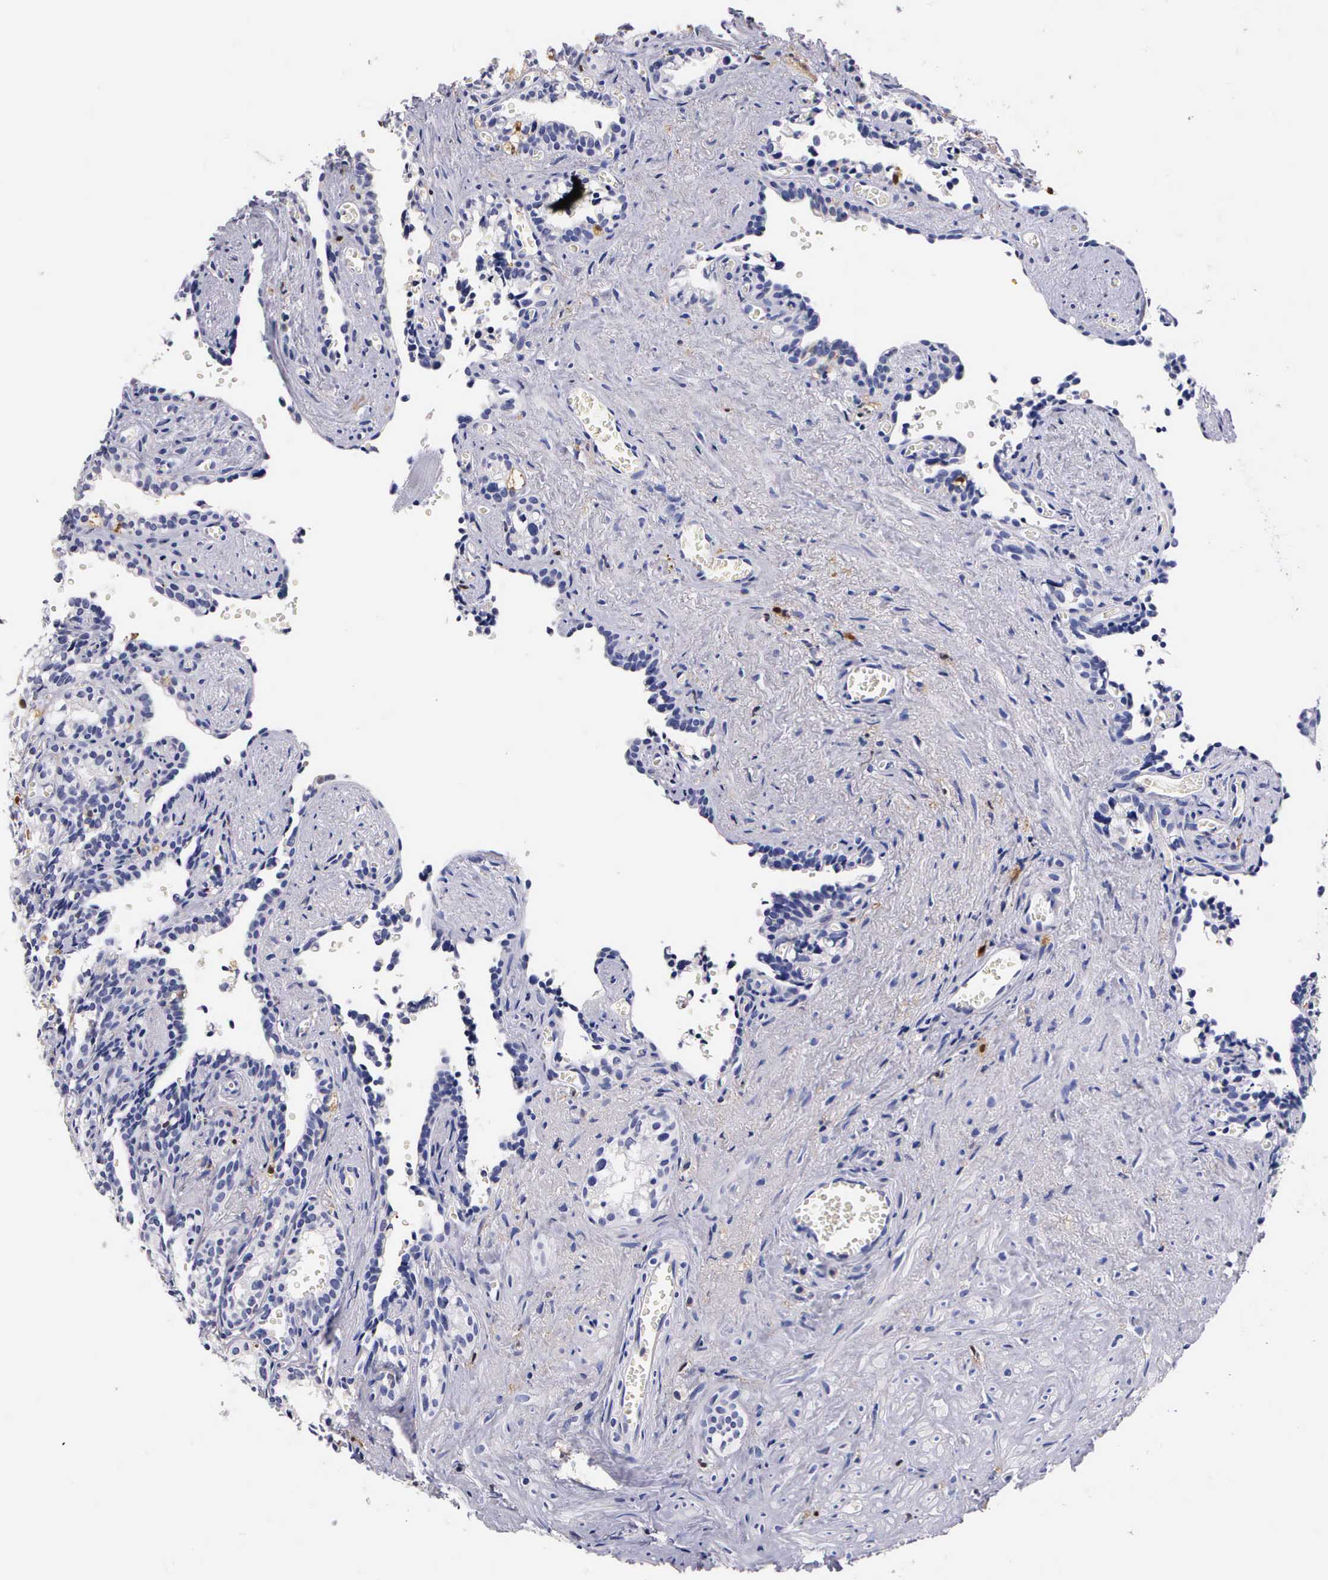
{"staining": {"intensity": "negative", "quantity": "none", "location": "none"}, "tissue": "seminal vesicle", "cell_type": "Glandular cells", "image_type": "normal", "snomed": [{"axis": "morphology", "description": "Normal tissue, NOS"}, {"axis": "topography", "description": "Seminal veicle"}], "caption": "An IHC photomicrograph of normal seminal vesicle is shown. There is no staining in glandular cells of seminal vesicle. (DAB (3,3'-diaminobenzidine) immunohistochemistry (IHC), high magnification).", "gene": "RENBP", "patient": {"sex": "male", "age": 60}}